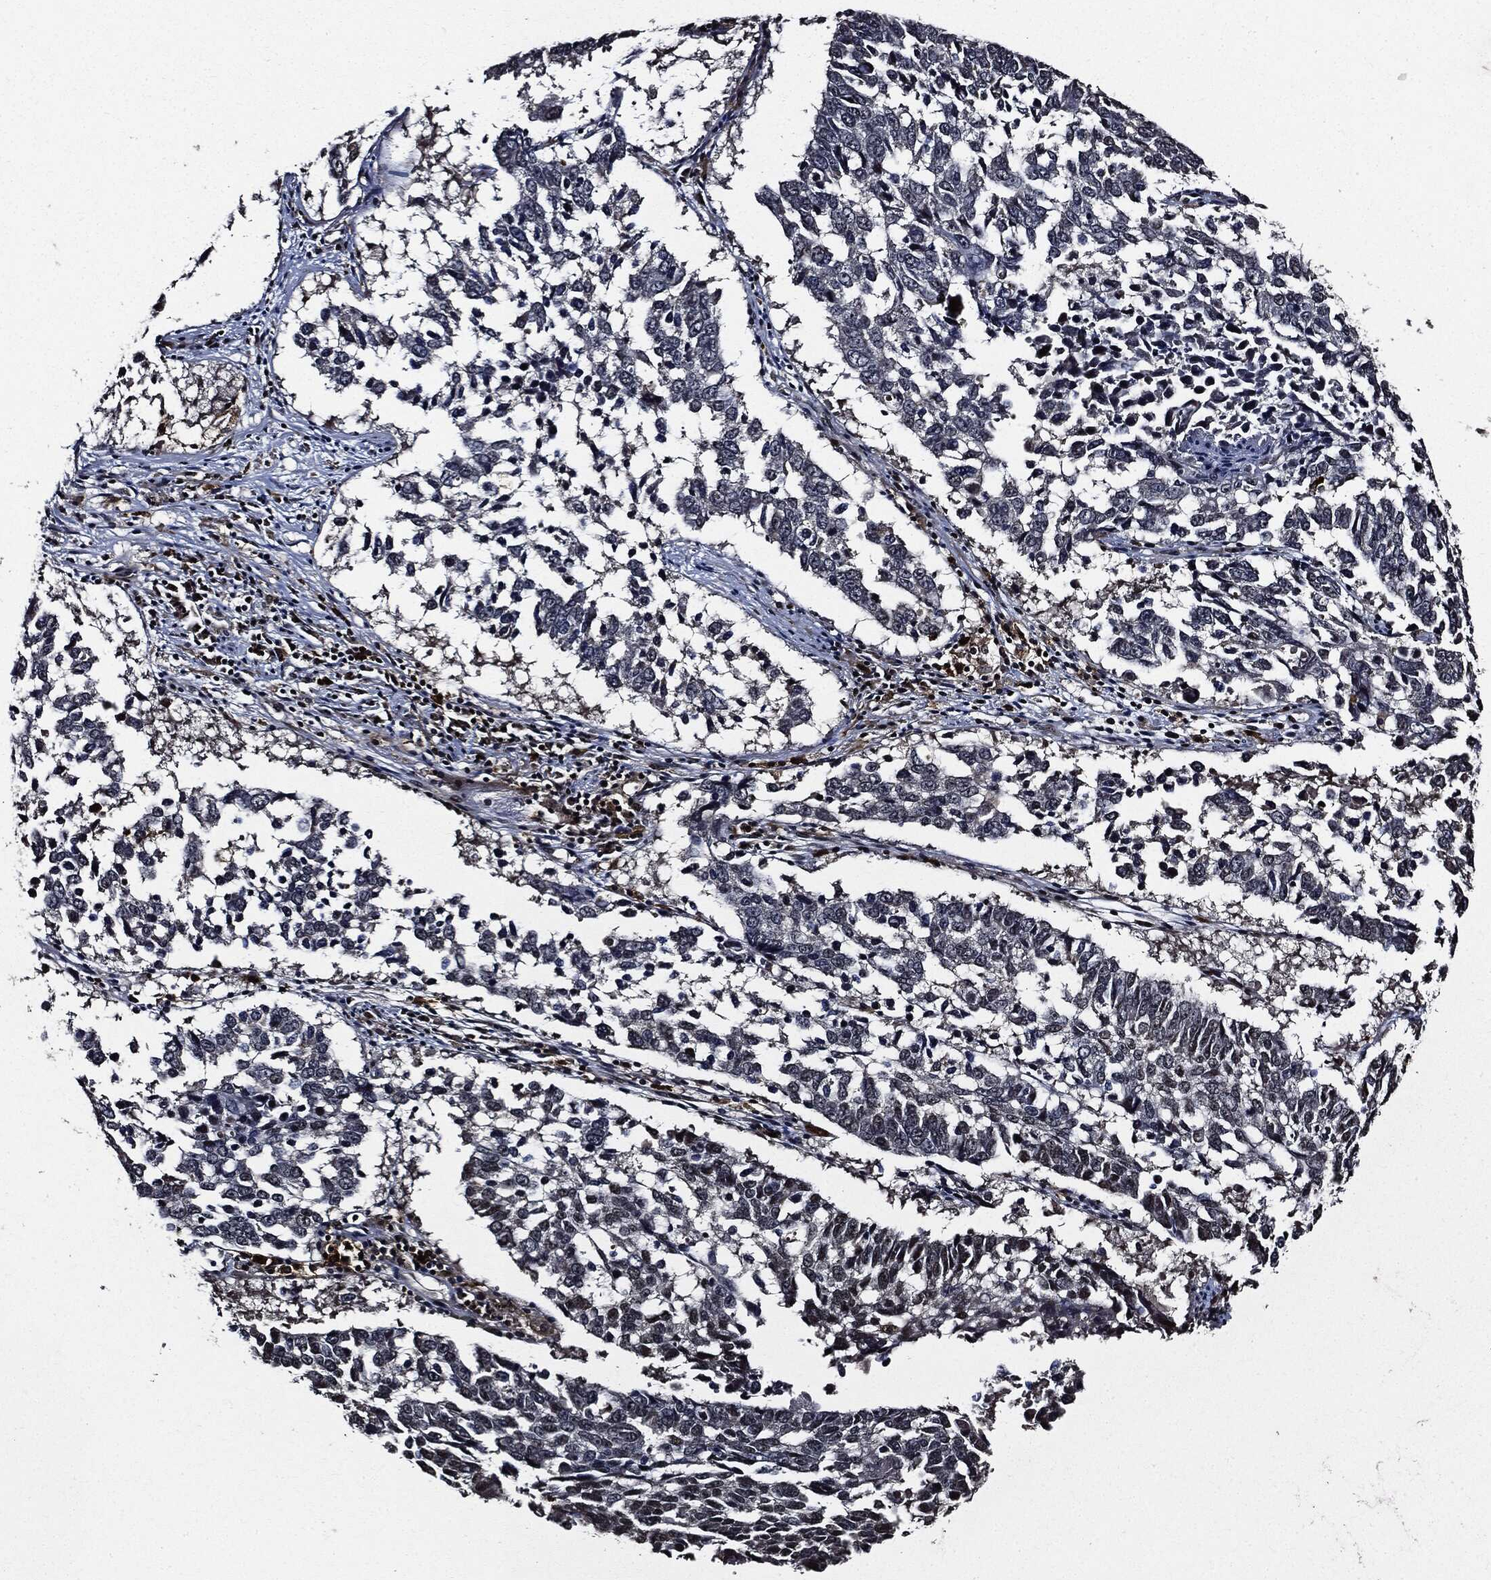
{"staining": {"intensity": "negative", "quantity": "none", "location": "none"}, "tissue": "lung cancer", "cell_type": "Tumor cells", "image_type": "cancer", "snomed": [{"axis": "morphology", "description": "Squamous cell carcinoma, NOS"}, {"axis": "topography", "description": "Lung"}], "caption": "There is no significant expression in tumor cells of lung cancer. Brightfield microscopy of IHC stained with DAB (3,3'-diaminobenzidine) (brown) and hematoxylin (blue), captured at high magnification.", "gene": "SUGT1", "patient": {"sex": "male", "age": 82}}